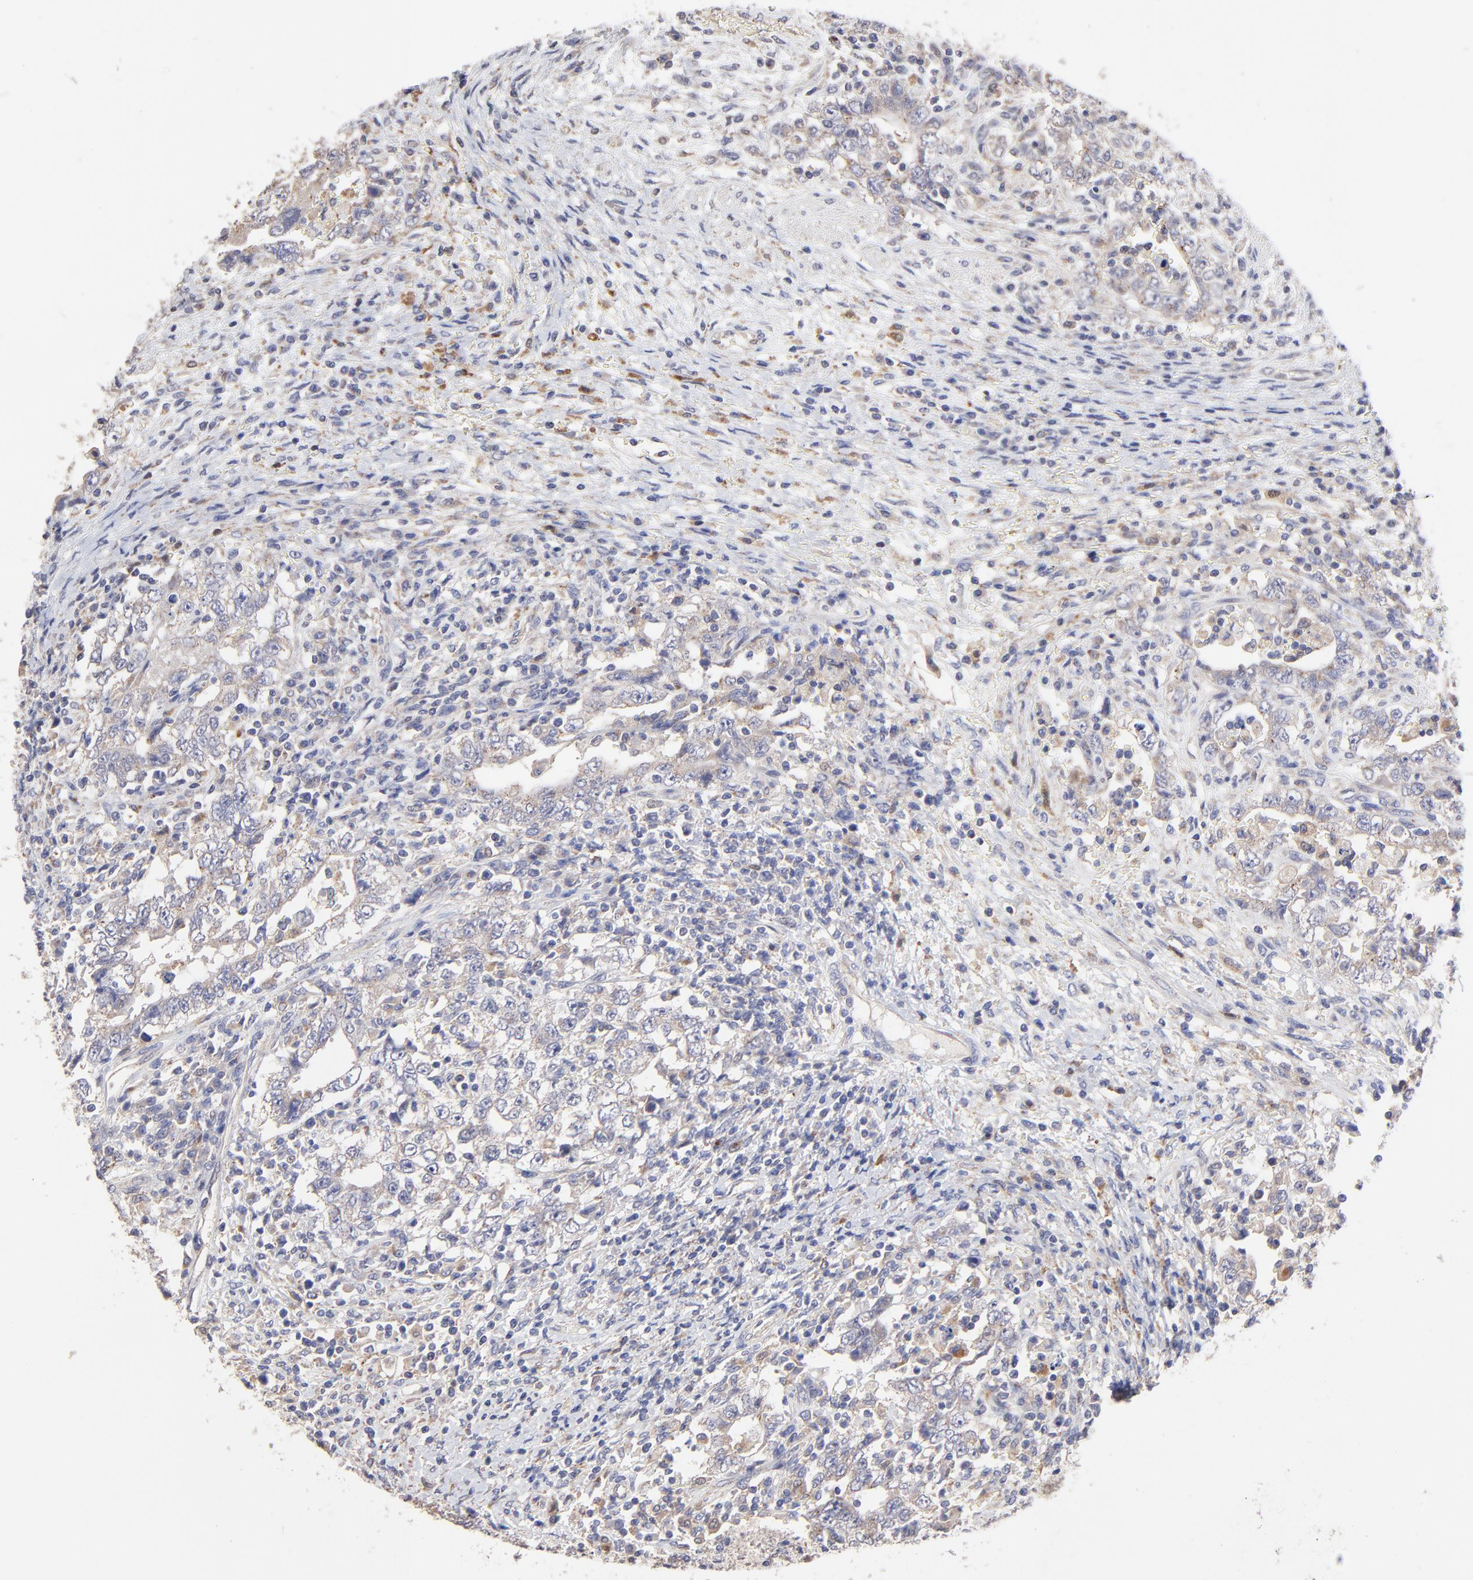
{"staining": {"intensity": "weak", "quantity": "<25%", "location": "cytoplasmic/membranous"}, "tissue": "testis cancer", "cell_type": "Tumor cells", "image_type": "cancer", "snomed": [{"axis": "morphology", "description": "Carcinoma, Embryonal, NOS"}, {"axis": "topography", "description": "Testis"}], "caption": "DAB immunohistochemical staining of embryonal carcinoma (testis) exhibits no significant positivity in tumor cells.", "gene": "PDE4B", "patient": {"sex": "male", "age": 26}}